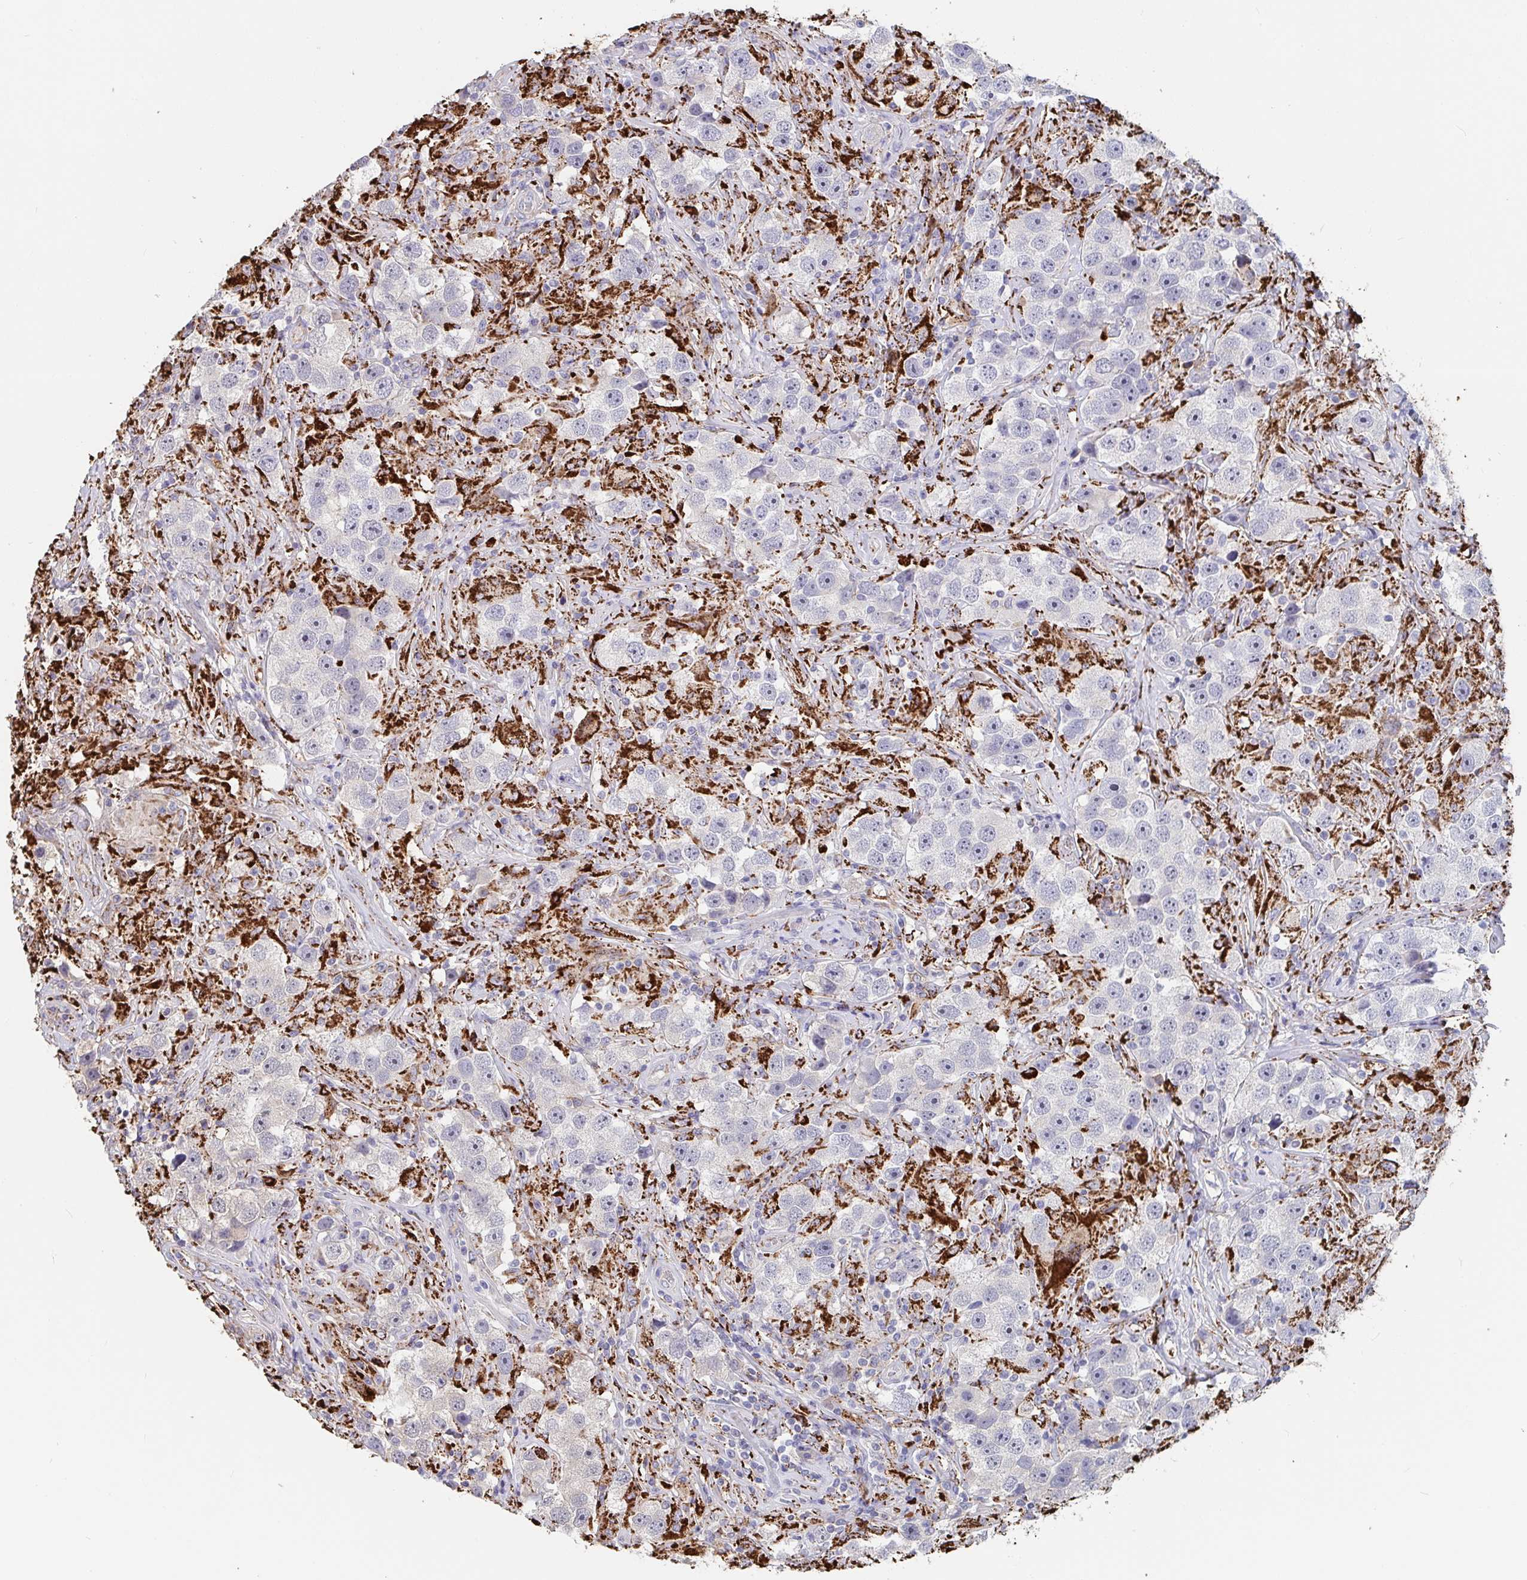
{"staining": {"intensity": "negative", "quantity": "none", "location": "none"}, "tissue": "testis cancer", "cell_type": "Tumor cells", "image_type": "cancer", "snomed": [{"axis": "morphology", "description": "Seminoma, NOS"}, {"axis": "topography", "description": "Testis"}], "caption": "Image shows no protein expression in tumor cells of testis seminoma tissue.", "gene": "FAM156B", "patient": {"sex": "male", "age": 49}}